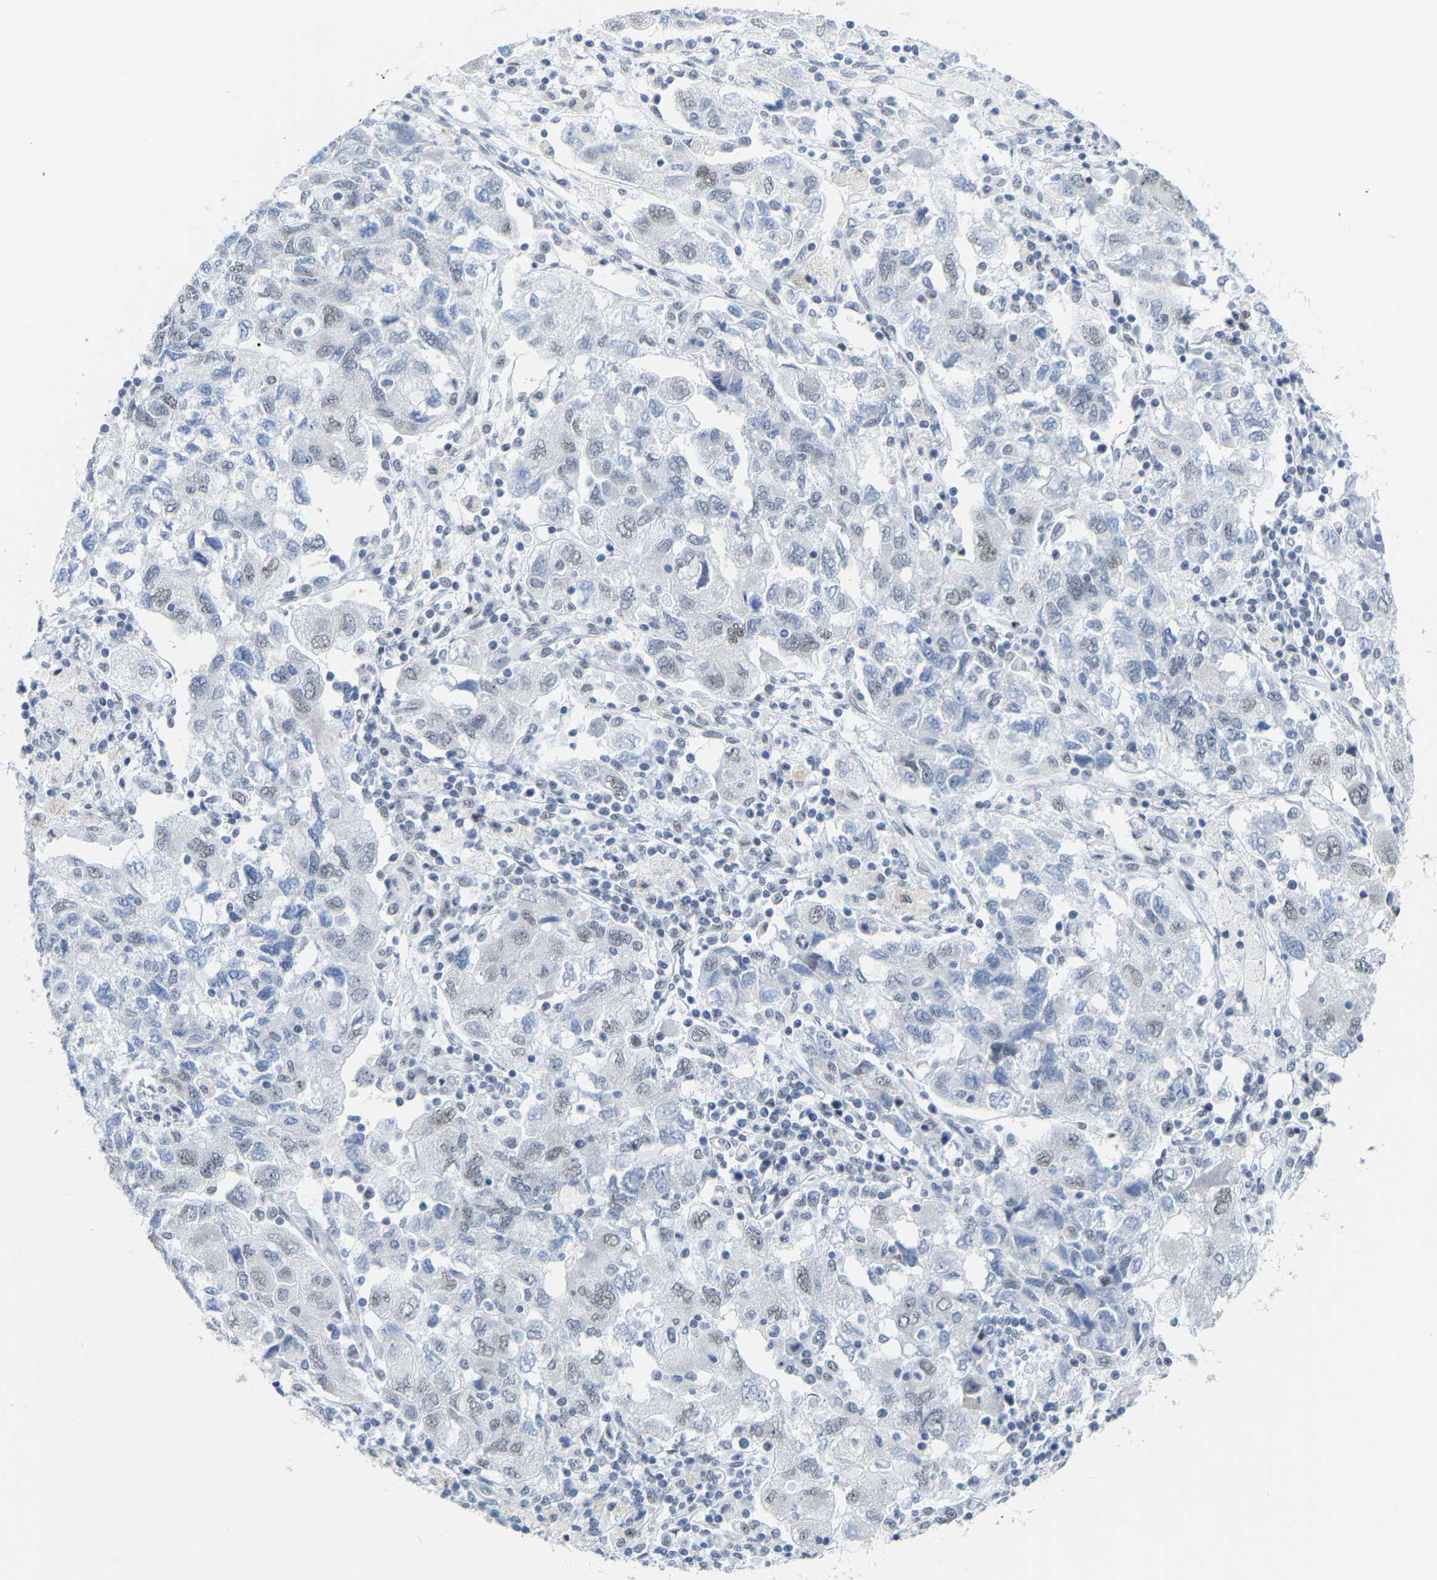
{"staining": {"intensity": "negative", "quantity": "none", "location": "none"}, "tissue": "ovarian cancer", "cell_type": "Tumor cells", "image_type": "cancer", "snomed": [{"axis": "morphology", "description": "Carcinoma, NOS"}, {"axis": "morphology", "description": "Cystadenocarcinoma, serous, NOS"}, {"axis": "topography", "description": "Ovary"}], "caption": "Ovarian cancer was stained to show a protein in brown. There is no significant staining in tumor cells.", "gene": "FAM180A", "patient": {"sex": "female", "age": 69}}